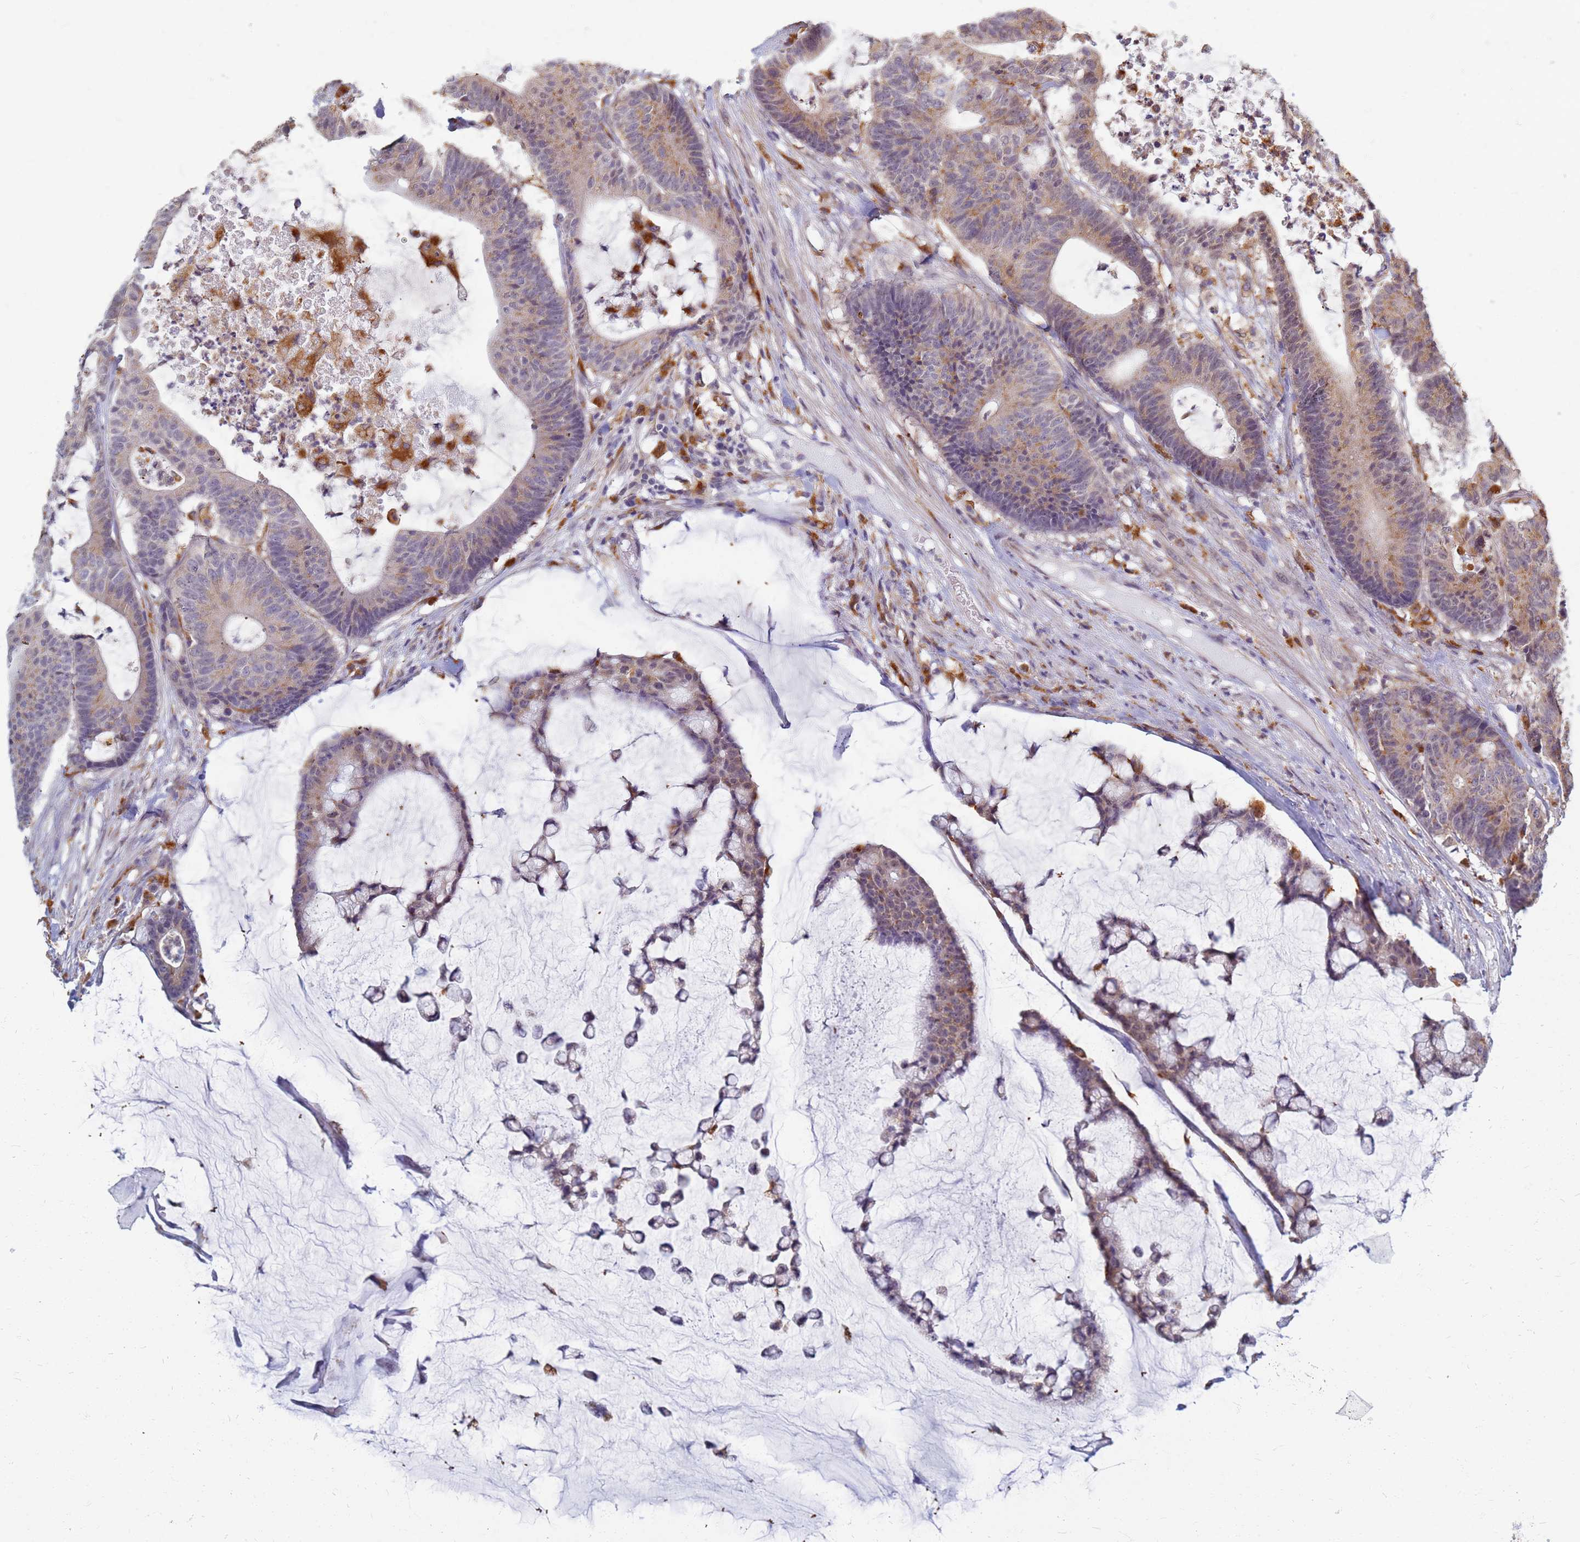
{"staining": {"intensity": "weak", "quantity": ">75%", "location": "cytoplasmic/membranous"}, "tissue": "colorectal cancer", "cell_type": "Tumor cells", "image_type": "cancer", "snomed": [{"axis": "morphology", "description": "Adenocarcinoma, NOS"}, {"axis": "topography", "description": "Colon"}], "caption": "High-power microscopy captured an immunohistochemistry micrograph of adenocarcinoma (colorectal), revealing weak cytoplasmic/membranous expression in approximately >75% of tumor cells.", "gene": "ATP6V1E1", "patient": {"sex": "female", "age": 84}}